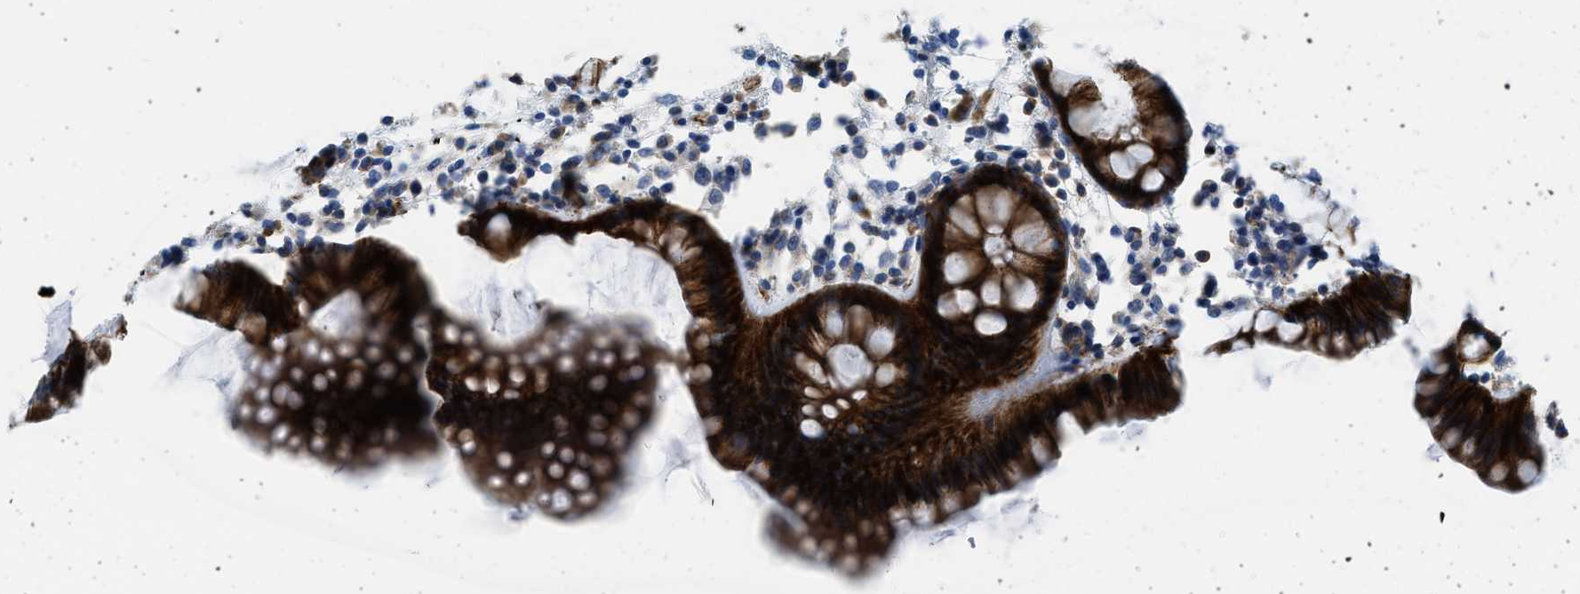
{"staining": {"intensity": "strong", "quantity": ">75%", "location": "cytoplasmic/membranous"}, "tissue": "rectum", "cell_type": "Glandular cells", "image_type": "normal", "snomed": [{"axis": "morphology", "description": "Normal tissue, NOS"}, {"axis": "topography", "description": "Rectum"}], "caption": "High-power microscopy captured an IHC micrograph of unremarkable rectum, revealing strong cytoplasmic/membranous positivity in approximately >75% of glandular cells.", "gene": "CUTA", "patient": {"sex": "female", "age": 66}}